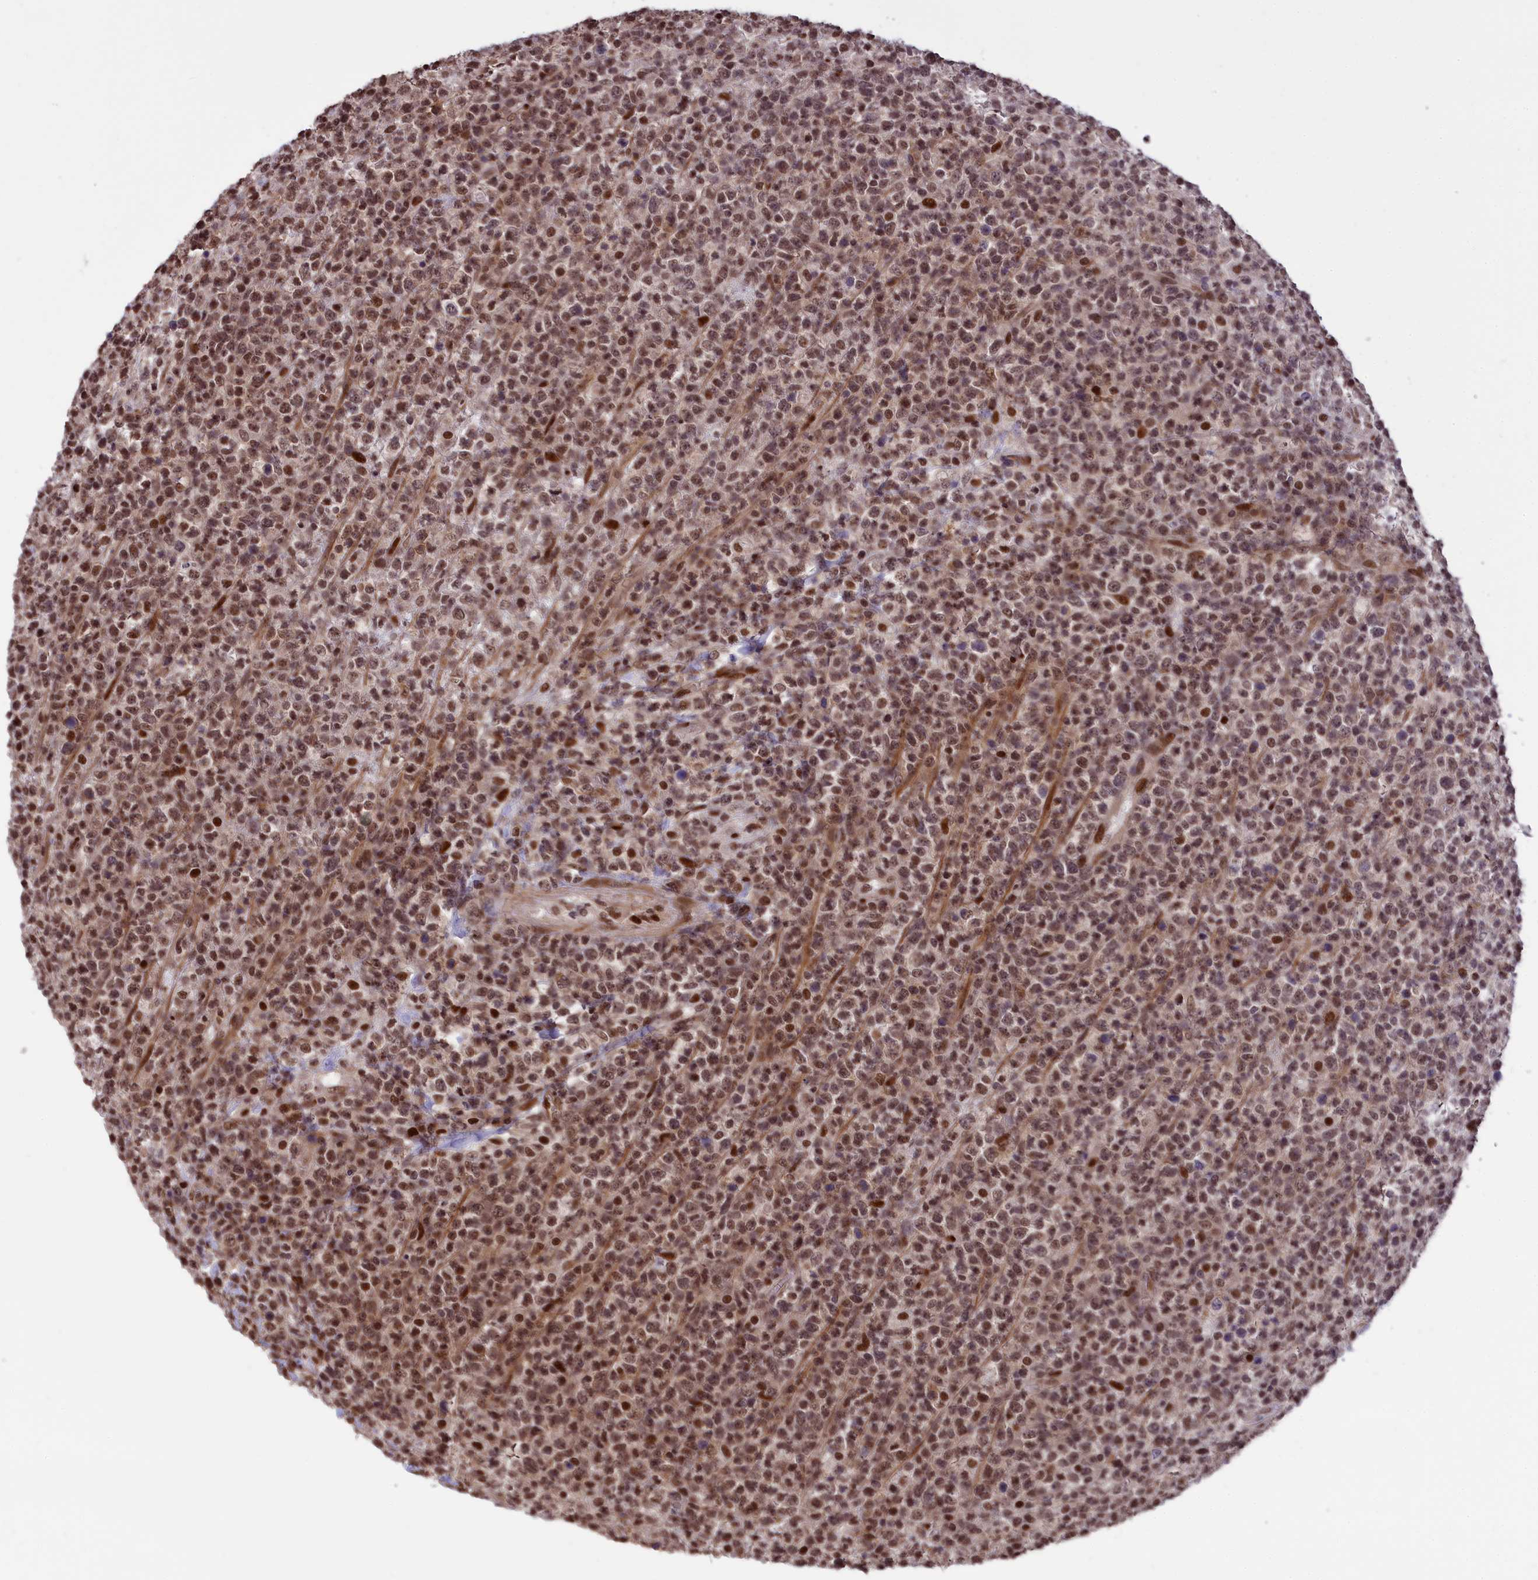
{"staining": {"intensity": "moderate", "quantity": ">75%", "location": "nuclear"}, "tissue": "lymphoma", "cell_type": "Tumor cells", "image_type": "cancer", "snomed": [{"axis": "morphology", "description": "Malignant lymphoma, non-Hodgkin's type, High grade"}, {"axis": "topography", "description": "Colon"}], "caption": "Immunohistochemistry (IHC) micrograph of malignant lymphoma, non-Hodgkin's type (high-grade) stained for a protein (brown), which reveals medium levels of moderate nuclear expression in about >75% of tumor cells.", "gene": "RELB", "patient": {"sex": "female", "age": 53}}